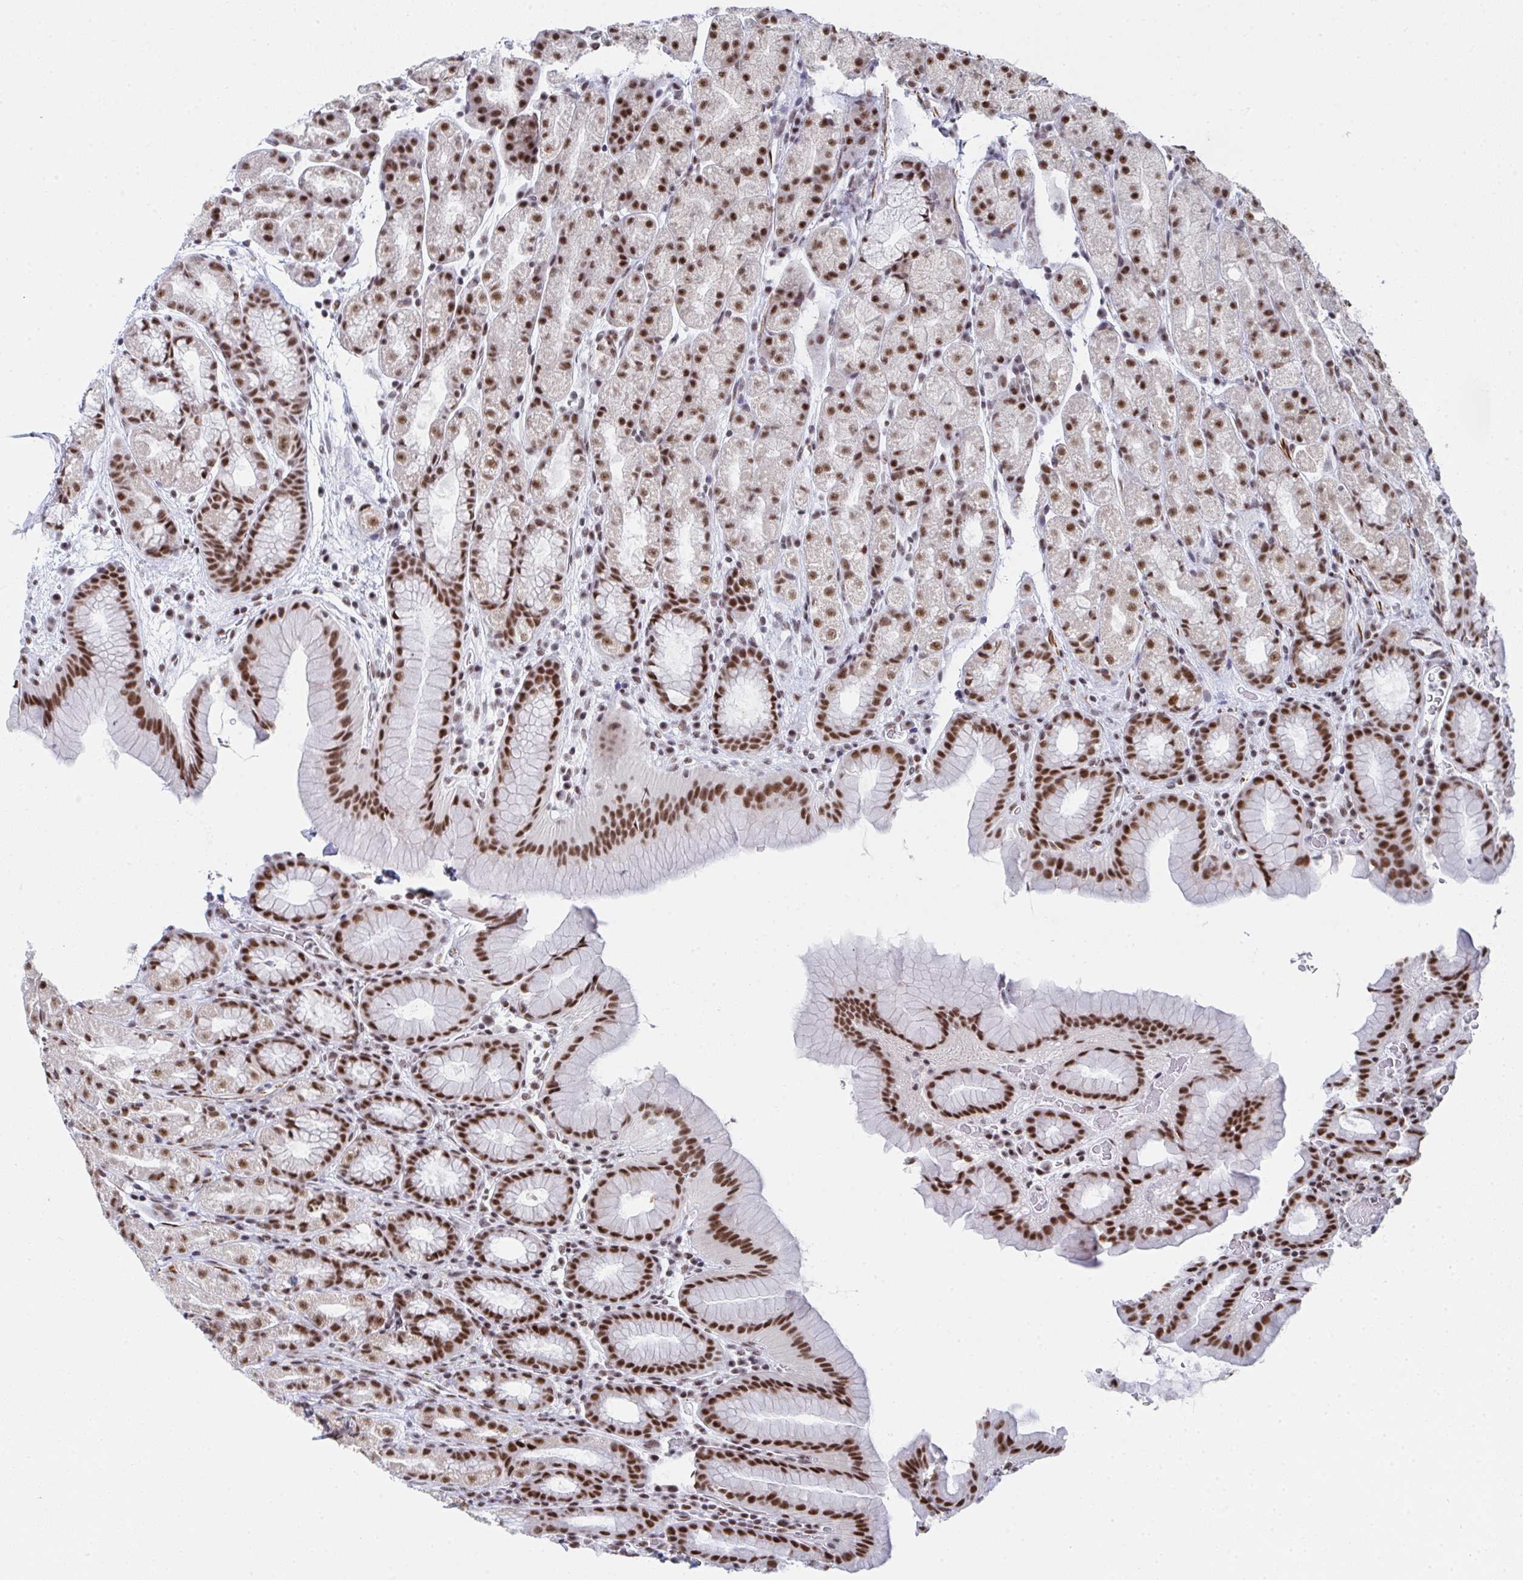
{"staining": {"intensity": "moderate", "quantity": ">75%", "location": "nuclear"}, "tissue": "stomach", "cell_type": "Glandular cells", "image_type": "normal", "snomed": [{"axis": "morphology", "description": "Normal tissue, NOS"}, {"axis": "topography", "description": "Stomach, upper"}, {"axis": "topography", "description": "Stomach"}], "caption": "A high-resolution histopathology image shows immunohistochemistry staining of normal stomach, which displays moderate nuclear expression in approximately >75% of glandular cells.", "gene": "SNRNP70", "patient": {"sex": "male", "age": 68}}